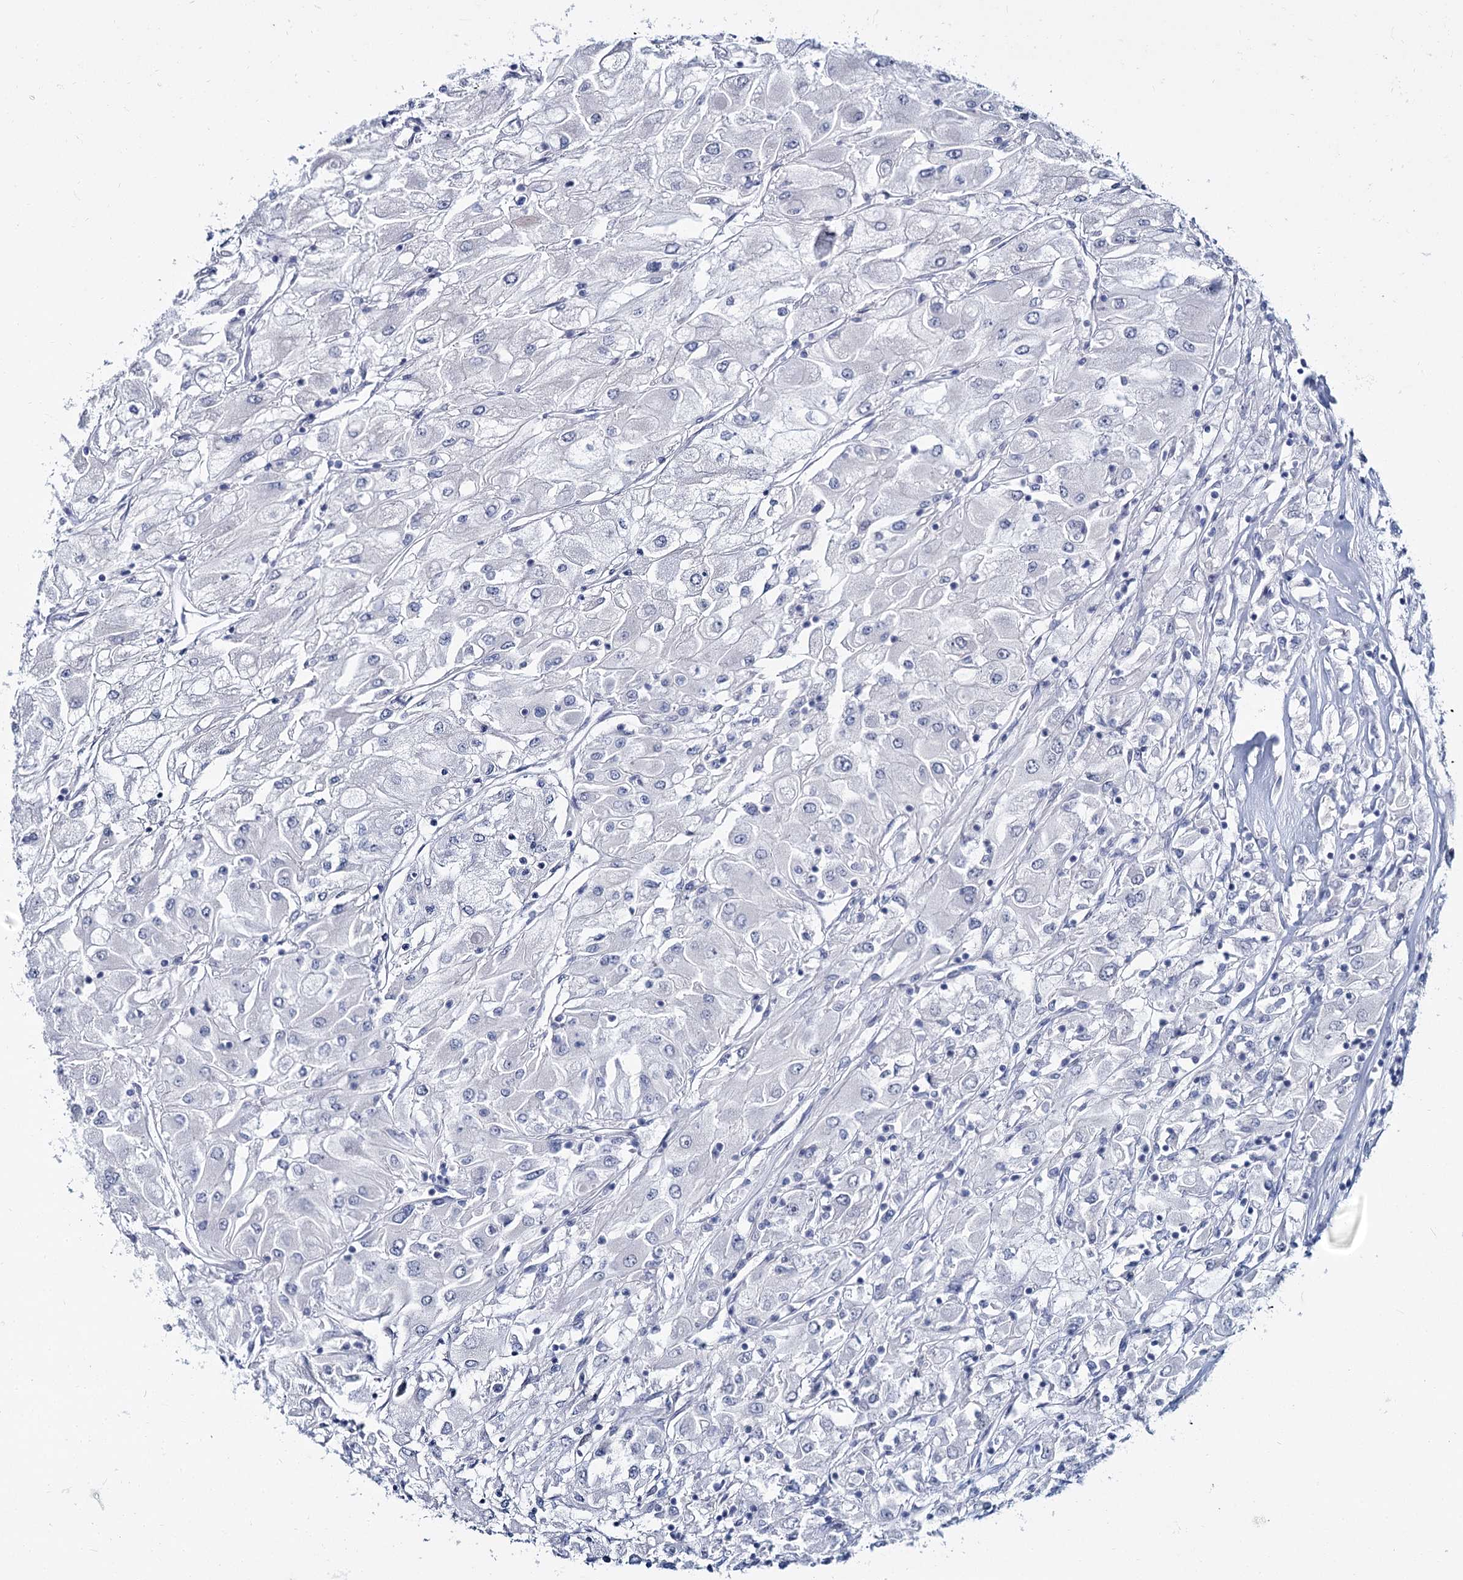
{"staining": {"intensity": "negative", "quantity": "none", "location": "none"}, "tissue": "renal cancer", "cell_type": "Tumor cells", "image_type": "cancer", "snomed": [{"axis": "morphology", "description": "Adenocarcinoma, NOS"}, {"axis": "topography", "description": "Kidney"}], "caption": "This image is of adenocarcinoma (renal) stained with immunohistochemistry (IHC) to label a protein in brown with the nuclei are counter-stained blue. There is no staining in tumor cells.", "gene": "ACRBP", "patient": {"sex": "male", "age": 80}}